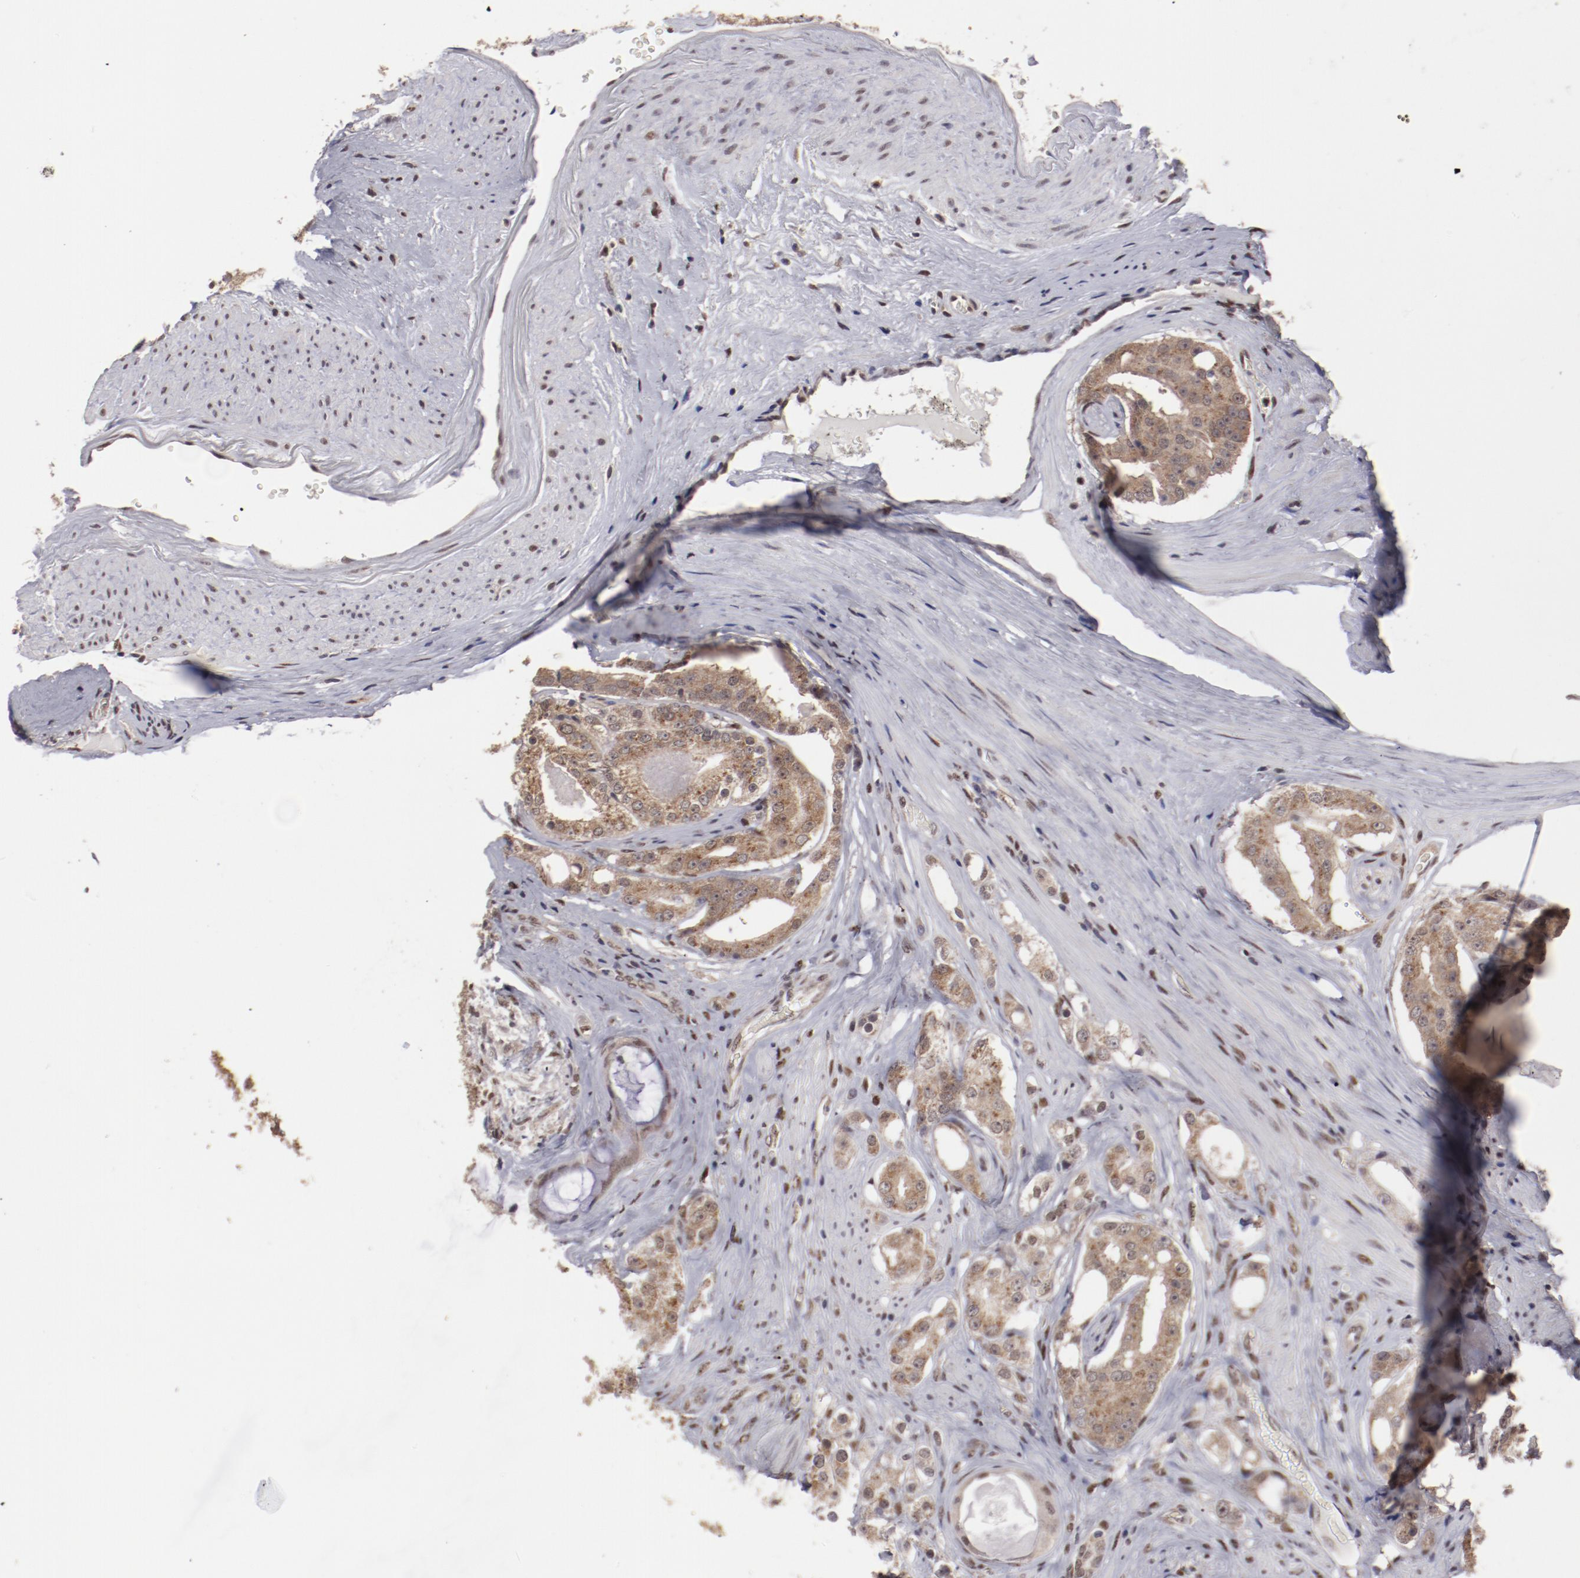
{"staining": {"intensity": "moderate", "quantity": ">75%", "location": "cytoplasmic/membranous"}, "tissue": "prostate cancer", "cell_type": "Tumor cells", "image_type": "cancer", "snomed": [{"axis": "morphology", "description": "Adenocarcinoma, High grade"}, {"axis": "topography", "description": "Prostate"}], "caption": "A photomicrograph showing moderate cytoplasmic/membranous expression in approximately >75% of tumor cells in prostate cancer (high-grade adenocarcinoma), as visualized by brown immunohistochemical staining.", "gene": "ARNT", "patient": {"sex": "male", "age": 68}}